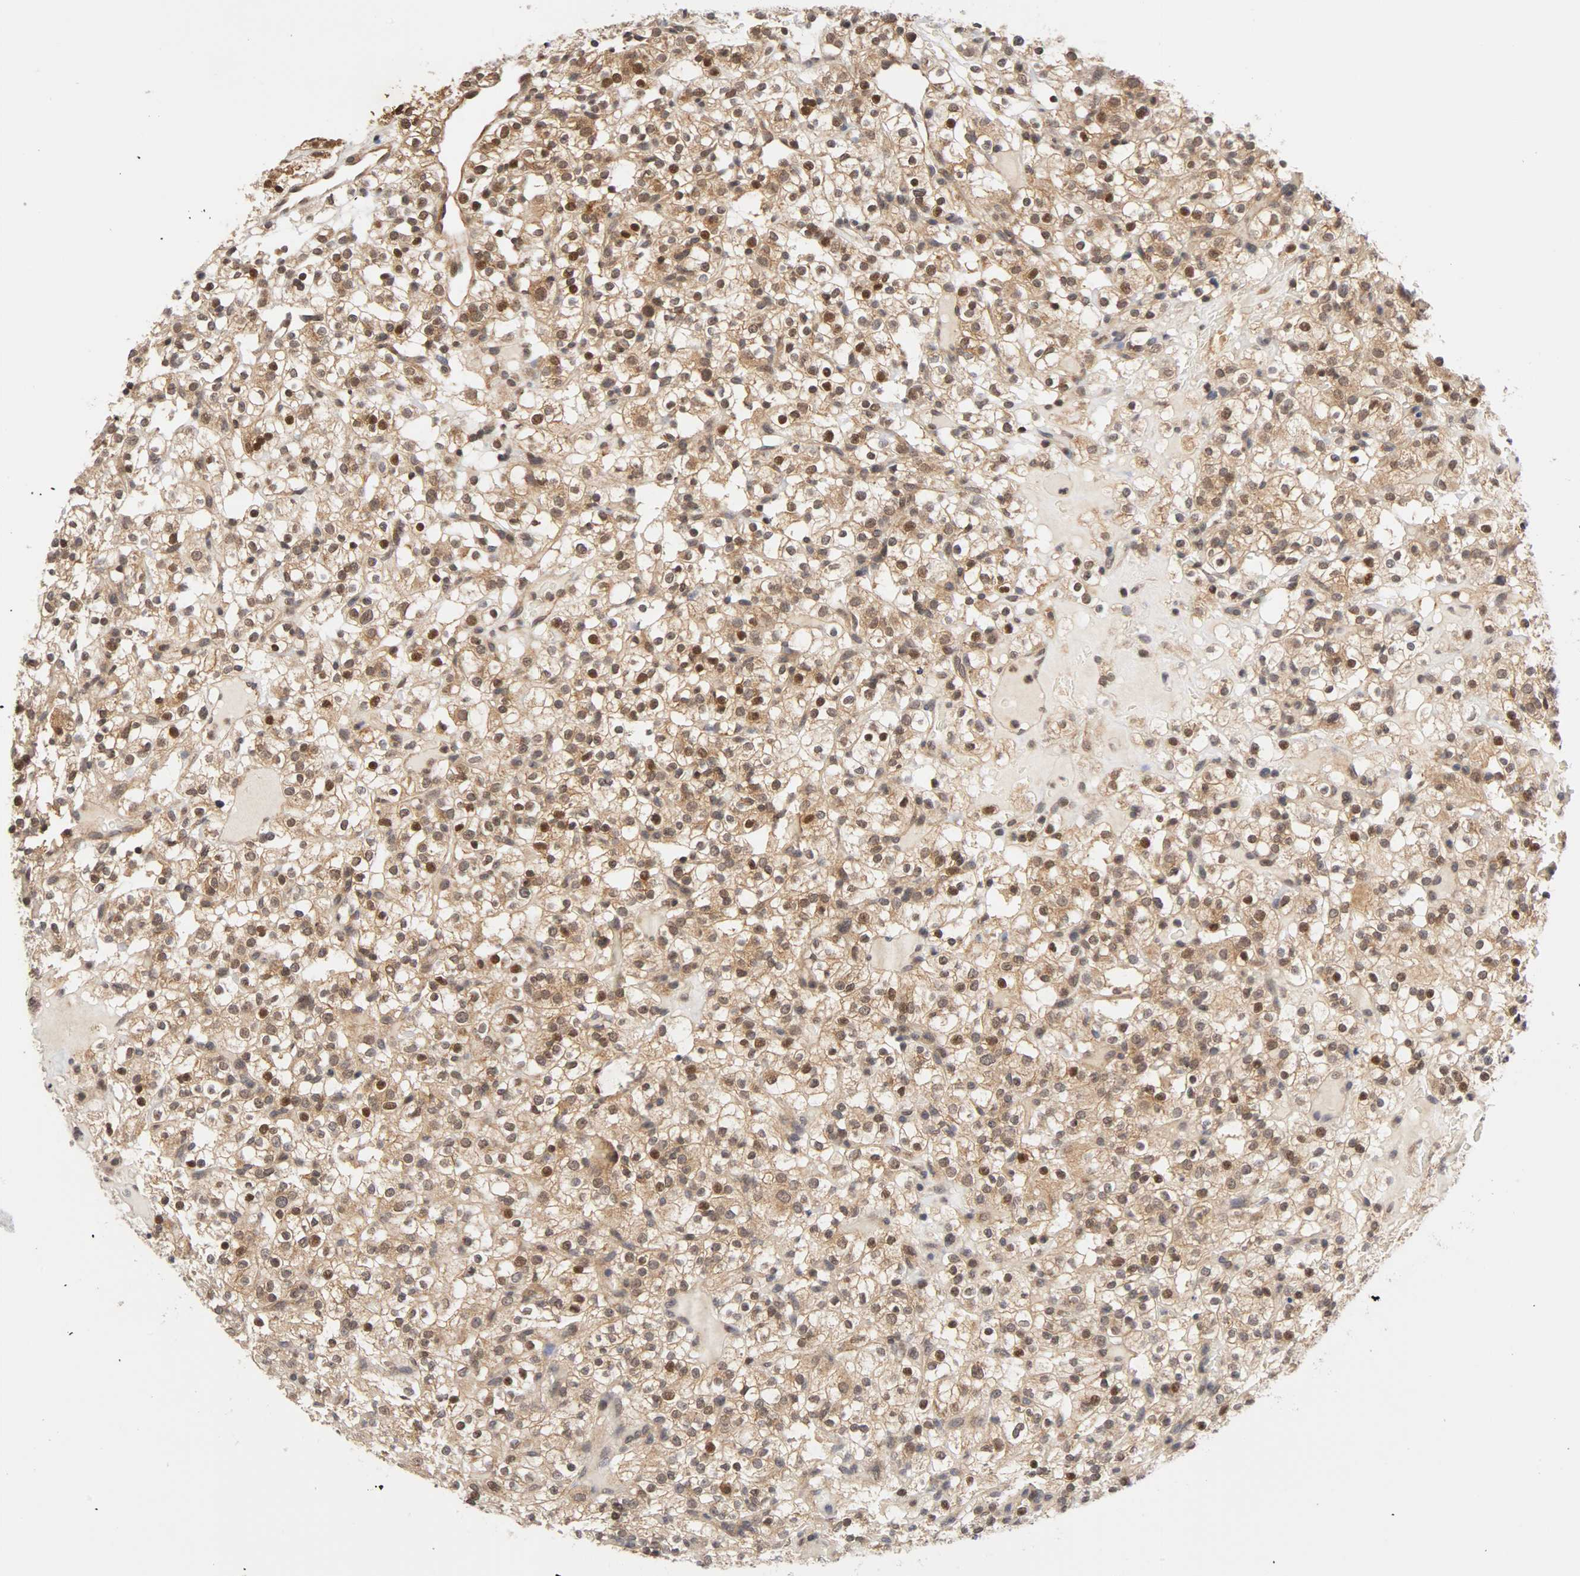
{"staining": {"intensity": "moderate", "quantity": ">75%", "location": "cytoplasmic/membranous,nuclear"}, "tissue": "renal cancer", "cell_type": "Tumor cells", "image_type": "cancer", "snomed": [{"axis": "morphology", "description": "Normal tissue, NOS"}, {"axis": "morphology", "description": "Adenocarcinoma, NOS"}, {"axis": "topography", "description": "Kidney"}], "caption": "This histopathology image exhibits renal adenocarcinoma stained with IHC to label a protein in brown. The cytoplasmic/membranous and nuclear of tumor cells show moderate positivity for the protein. Nuclei are counter-stained blue.", "gene": "UBE2M", "patient": {"sex": "female", "age": 72}}